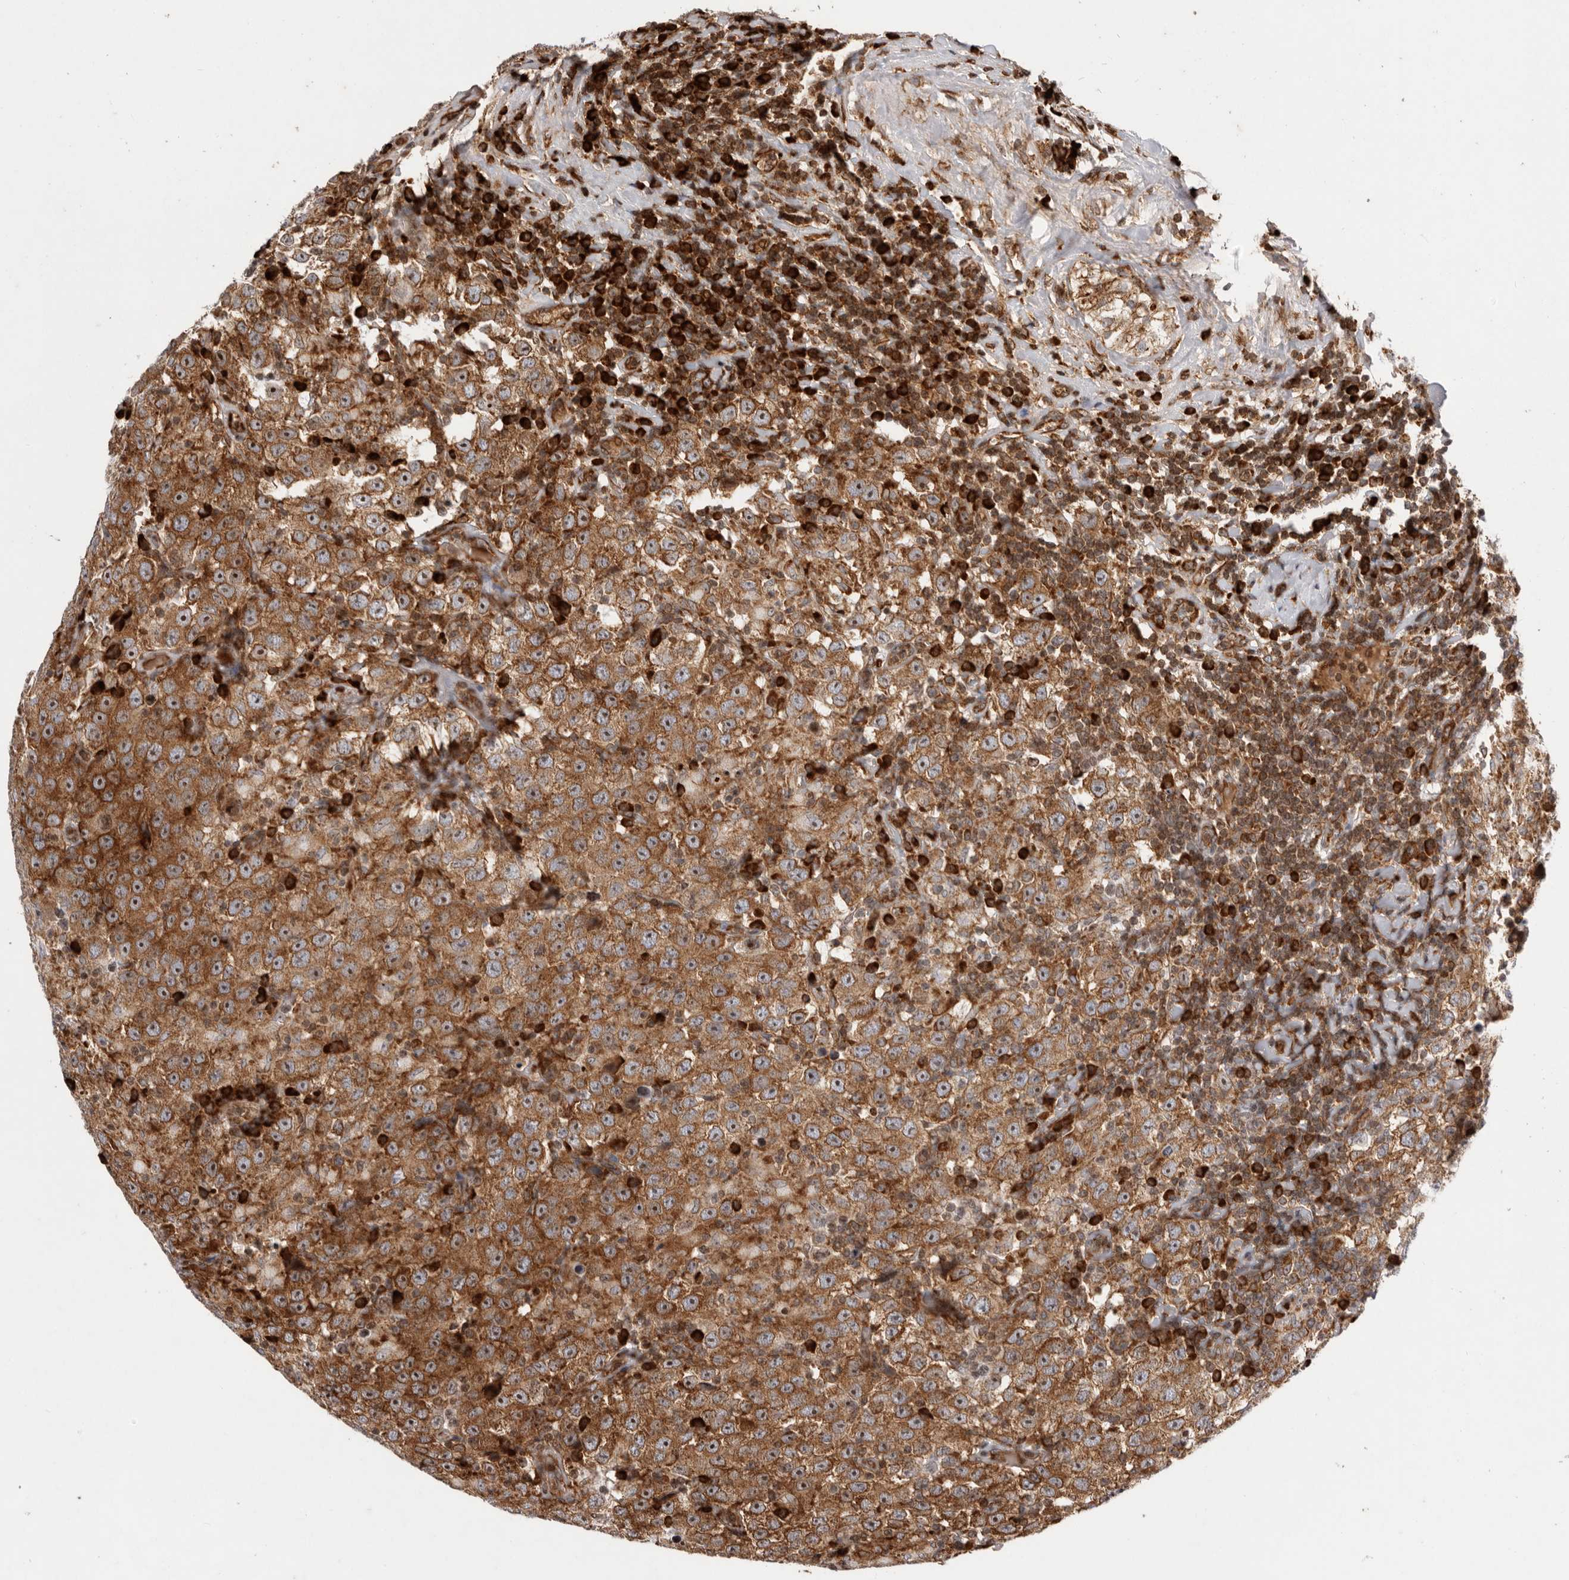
{"staining": {"intensity": "moderate", "quantity": ">75%", "location": "cytoplasmic/membranous,nuclear"}, "tissue": "testis cancer", "cell_type": "Tumor cells", "image_type": "cancer", "snomed": [{"axis": "morphology", "description": "Seminoma, NOS"}, {"axis": "topography", "description": "Testis"}], "caption": "Testis cancer tissue displays moderate cytoplasmic/membranous and nuclear positivity in approximately >75% of tumor cells", "gene": "FZD3", "patient": {"sex": "male", "age": 41}}